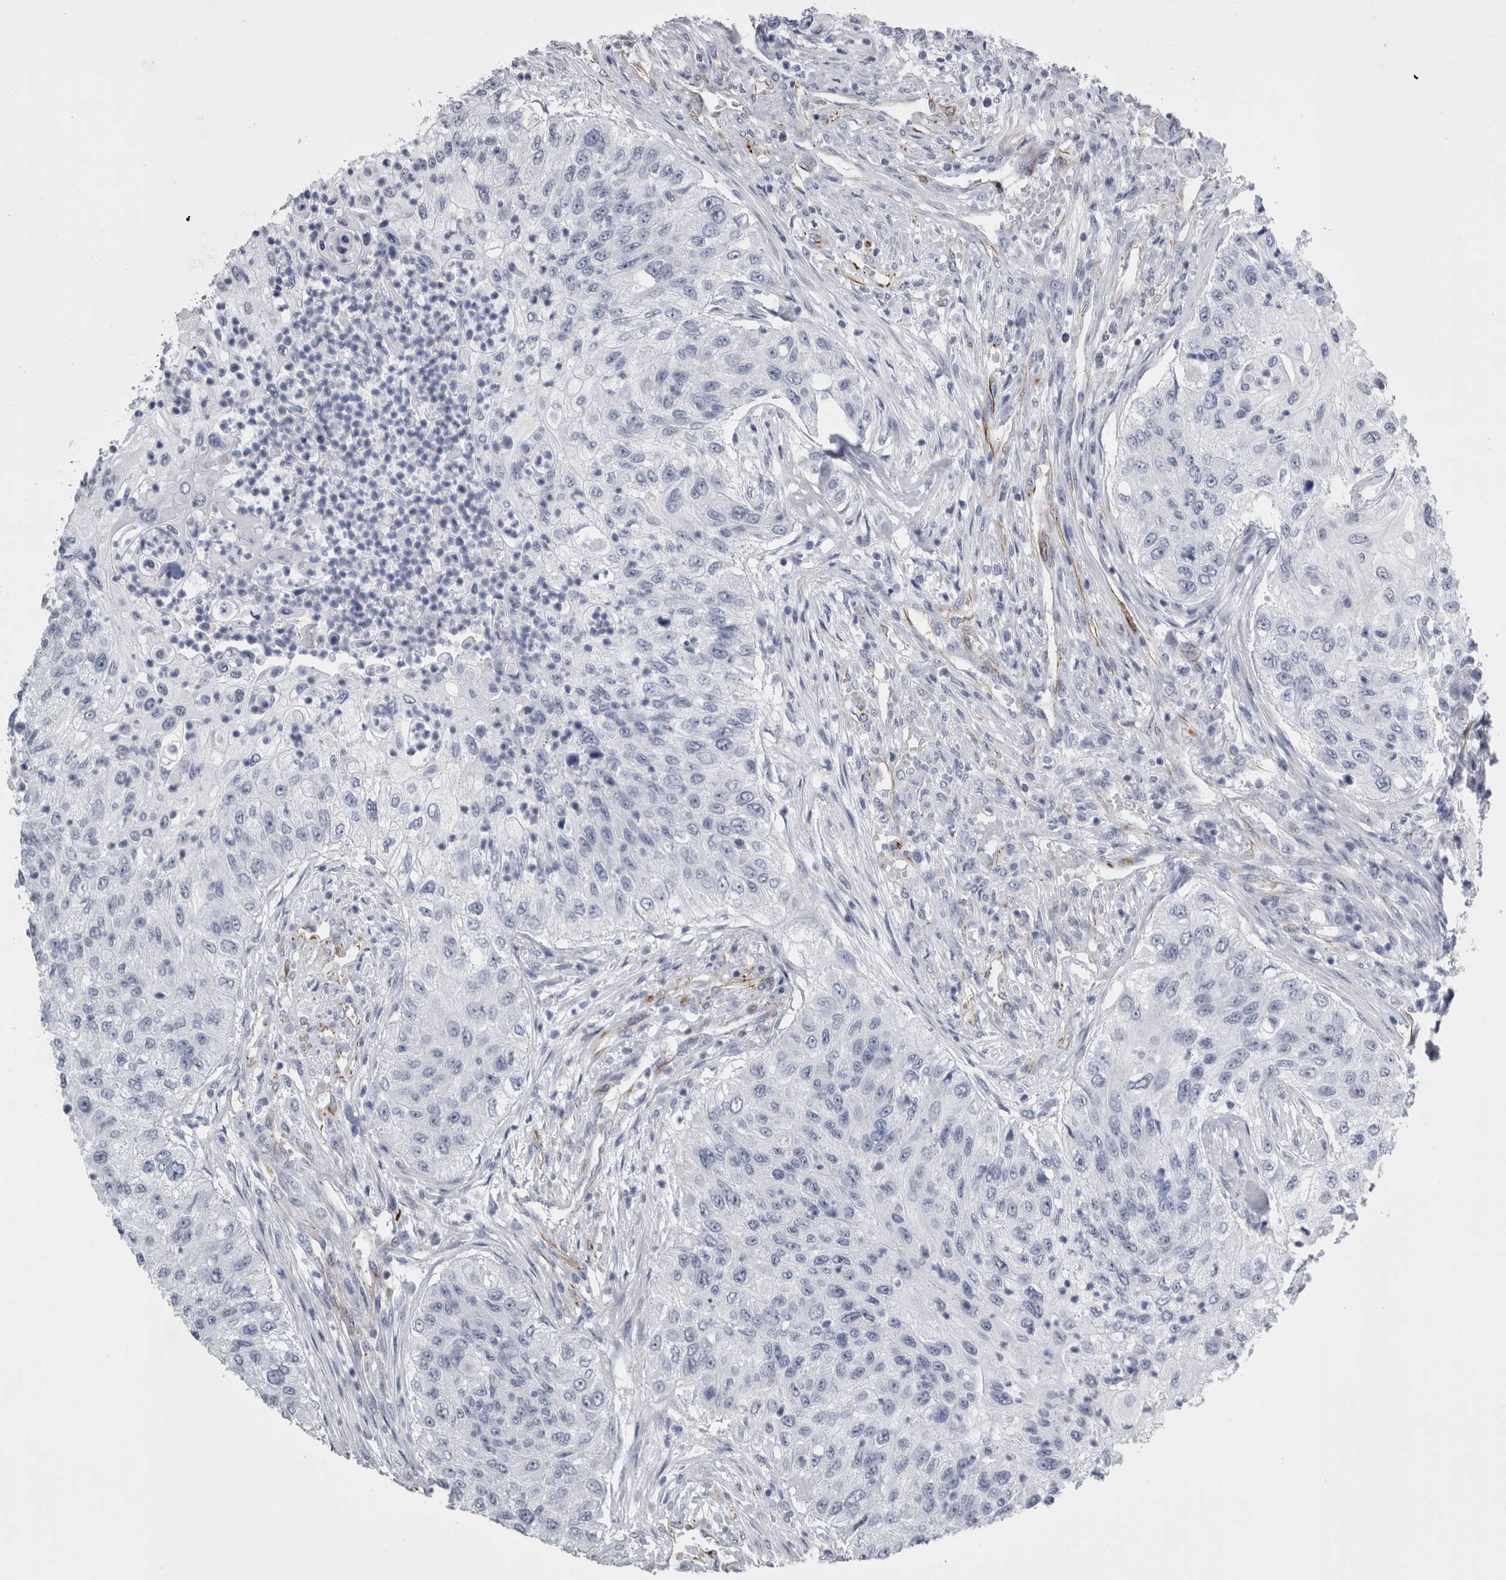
{"staining": {"intensity": "negative", "quantity": "none", "location": "none"}, "tissue": "urothelial cancer", "cell_type": "Tumor cells", "image_type": "cancer", "snomed": [{"axis": "morphology", "description": "Urothelial carcinoma, High grade"}, {"axis": "topography", "description": "Urinary bladder"}], "caption": "Urothelial carcinoma (high-grade) was stained to show a protein in brown. There is no significant positivity in tumor cells.", "gene": "VWDE", "patient": {"sex": "female", "age": 60}}